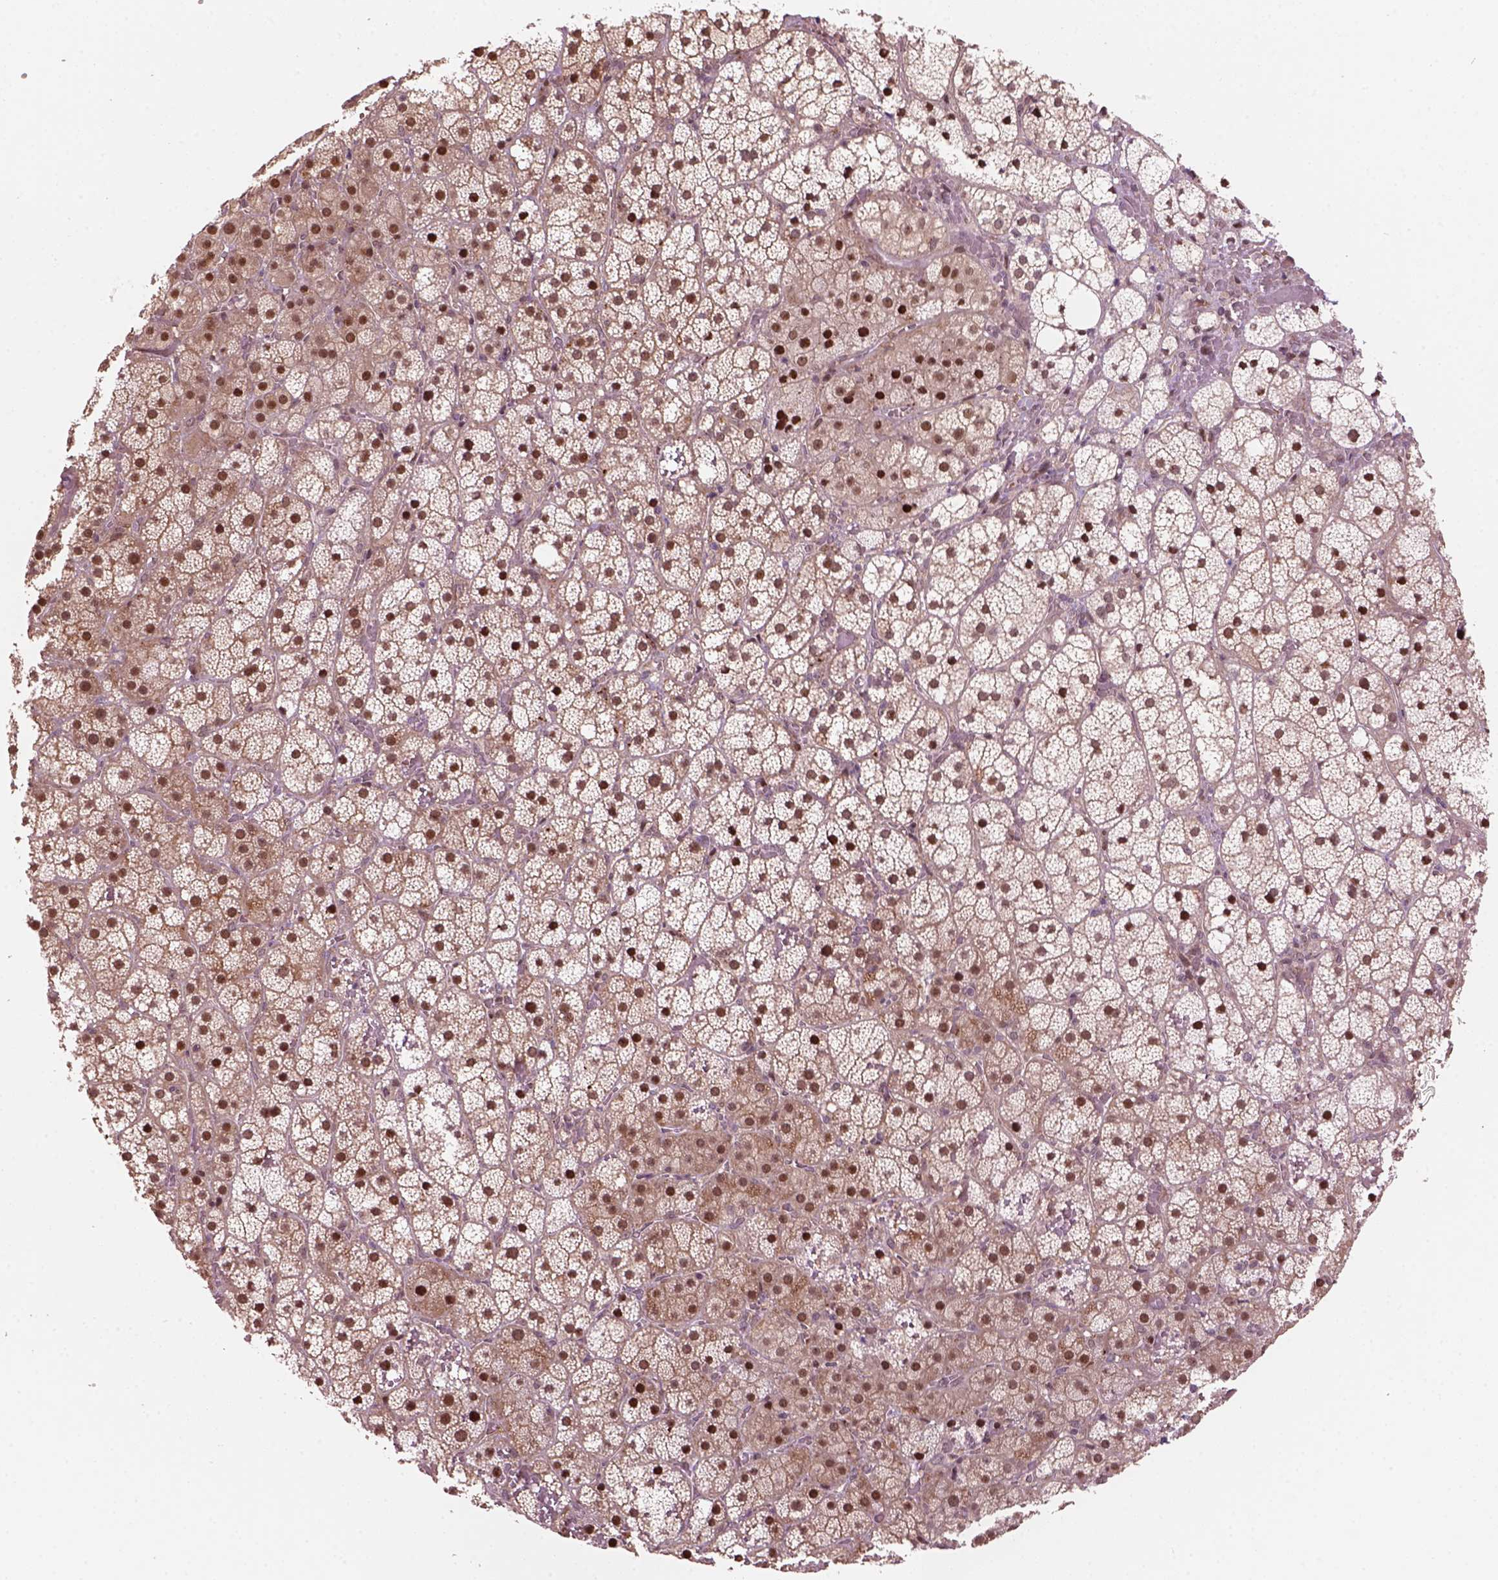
{"staining": {"intensity": "moderate", "quantity": "25%-75%", "location": "cytoplasmic/membranous,nuclear"}, "tissue": "adrenal gland", "cell_type": "Glandular cells", "image_type": "normal", "snomed": [{"axis": "morphology", "description": "Normal tissue, NOS"}, {"axis": "topography", "description": "Adrenal gland"}], "caption": "This histopathology image shows IHC staining of unremarkable adrenal gland, with medium moderate cytoplasmic/membranous,nuclear positivity in approximately 25%-75% of glandular cells.", "gene": "PSMD11", "patient": {"sex": "male", "age": 53}}